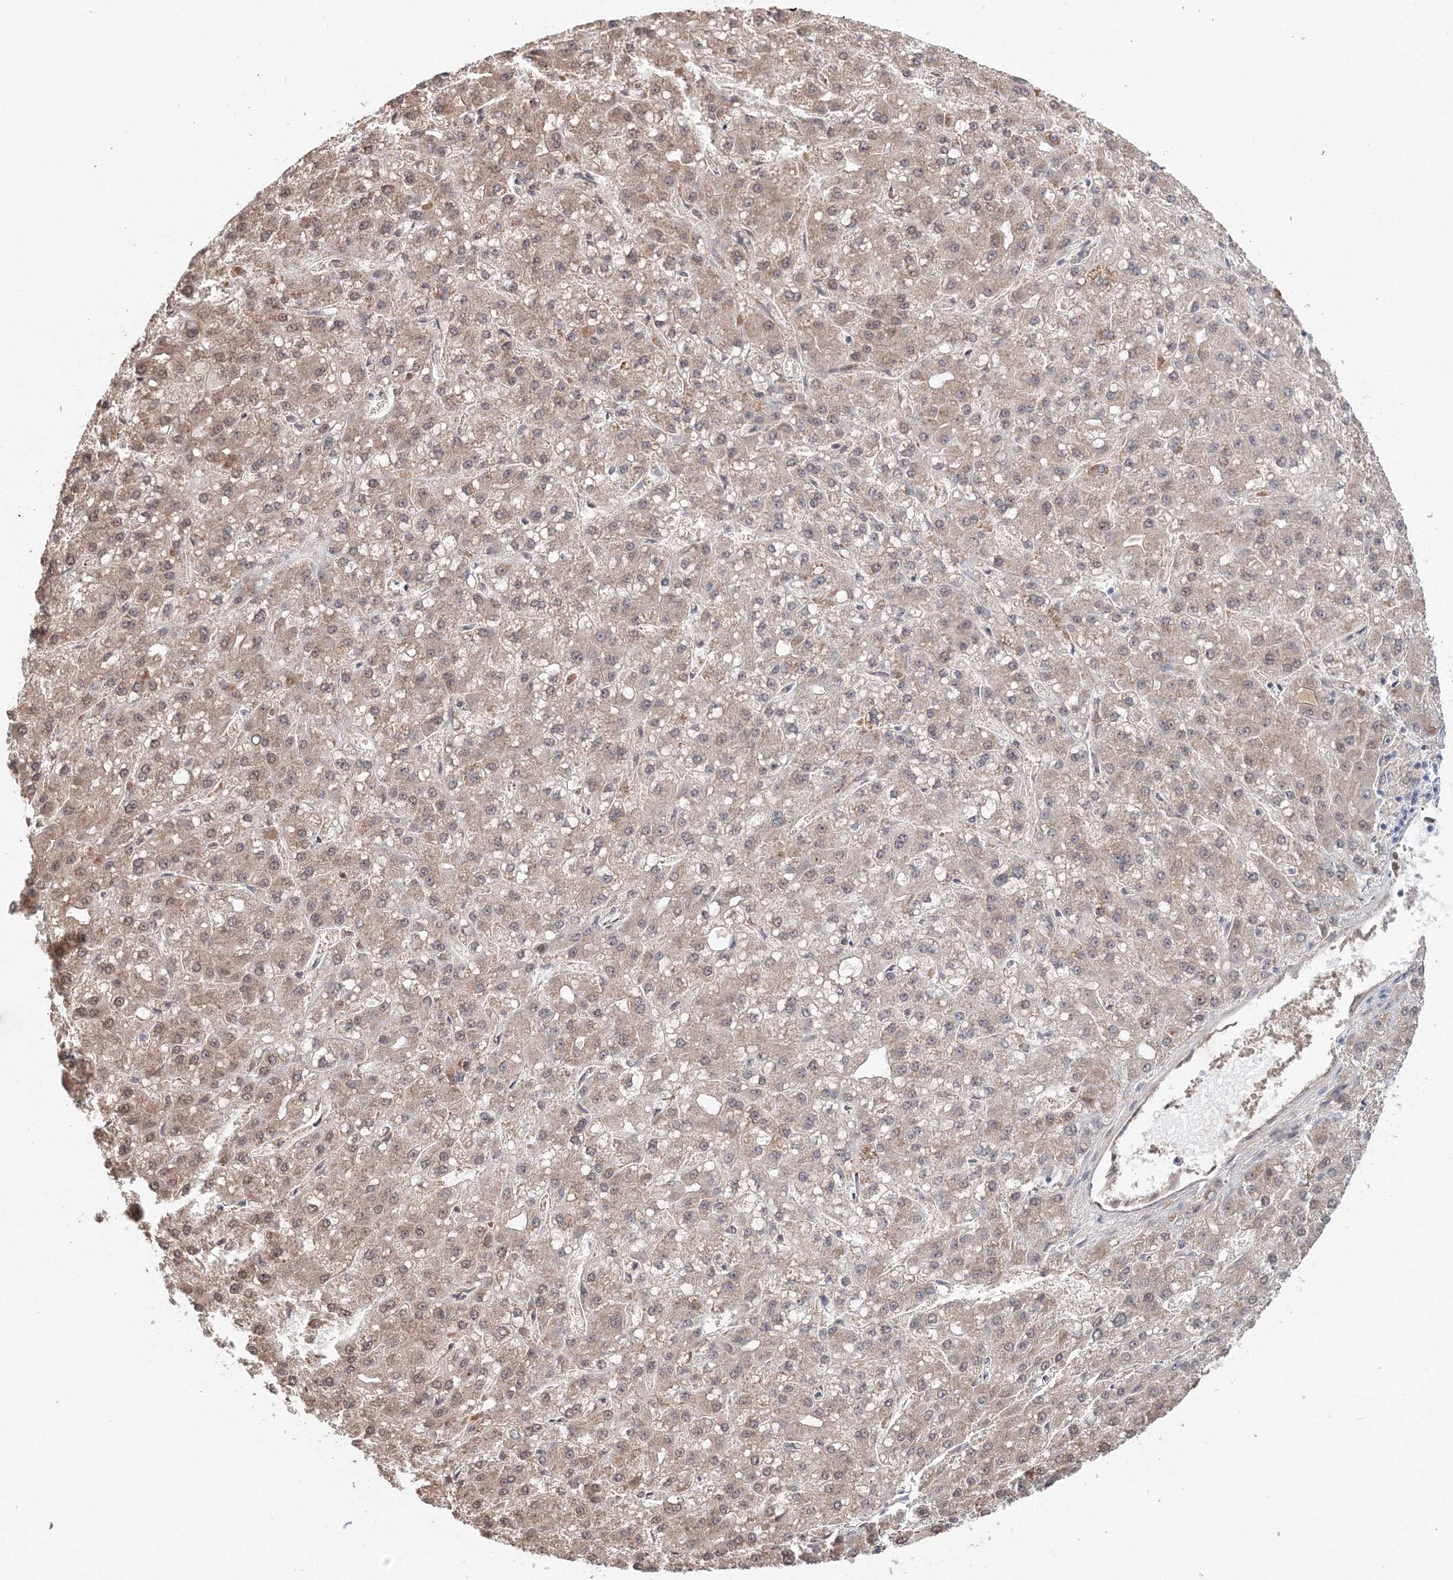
{"staining": {"intensity": "moderate", "quantity": ">75%", "location": "cytoplasmic/membranous"}, "tissue": "liver cancer", "cell_type": "Tumor cells", "image_type": "cancer", "snomed": [{"axis": "morphology", "description": "Carcinoma, Hepatocellular, NOS"}, {"axis": "topography", "description": "Liver"}], "caption": "Human liver cancer stained with a protein marker demonstrates moderate staining in tumor cells.", "gene": "DHRS12", "patient": {"sex": "male", "age": 67}}